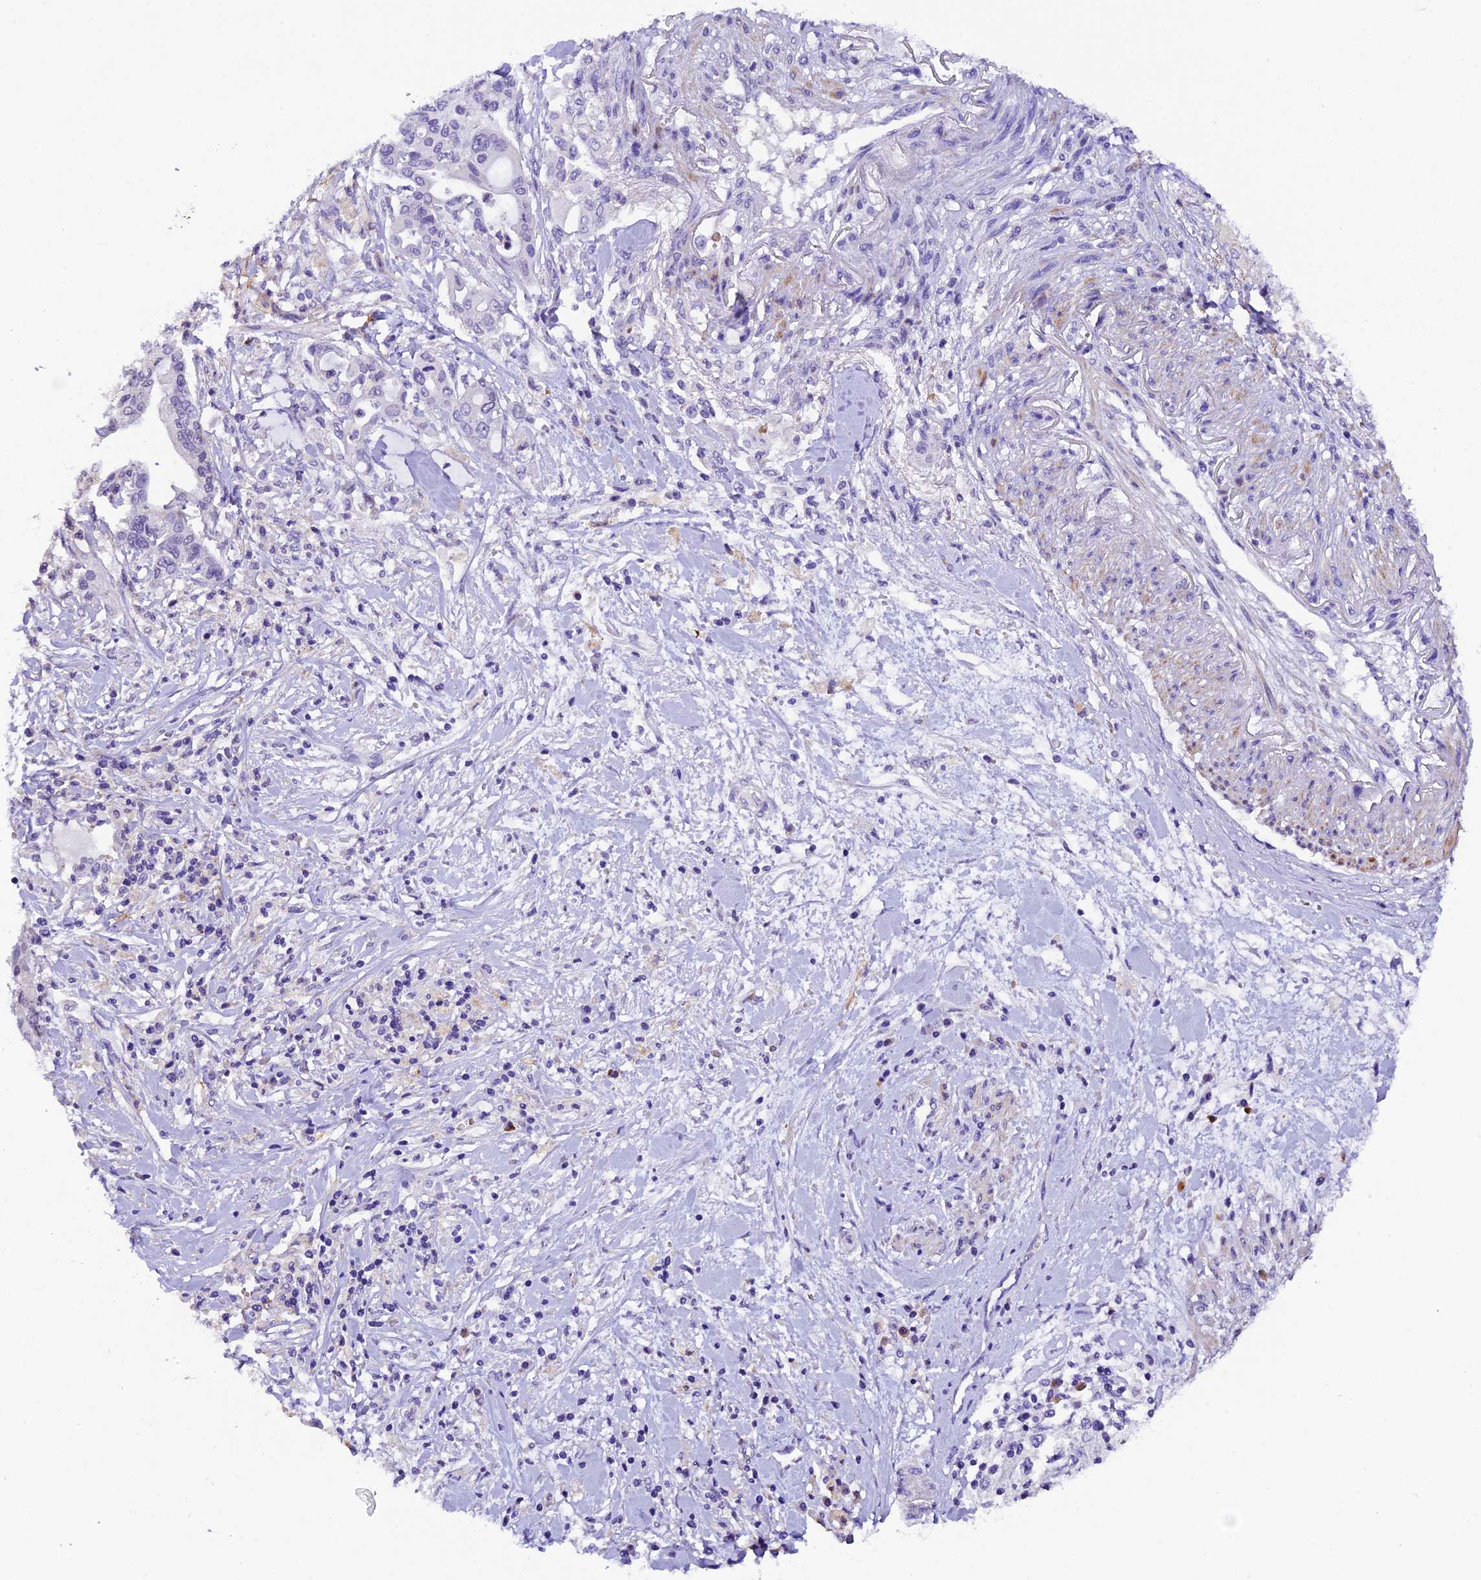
{"staining": {"intensity": "negative", "quantity": "none", "location": "none"}, "tissue": "pancreatic cancer", "cell_type": "Tumor cells", "image_type": "cancer", "snomed": [{"axis": "morphology", "description": "Adenocarcinoma, NOS"}, {"axis": "topography", "description": "Pancreas"}], "caption": "The IHC photomicrograph has no significant expression in tumor cells of pancreatic cancer (adenocarcinoma) tissue.", "gene": "MEX3B", "patient": {"sex": "male", "age": 46}}